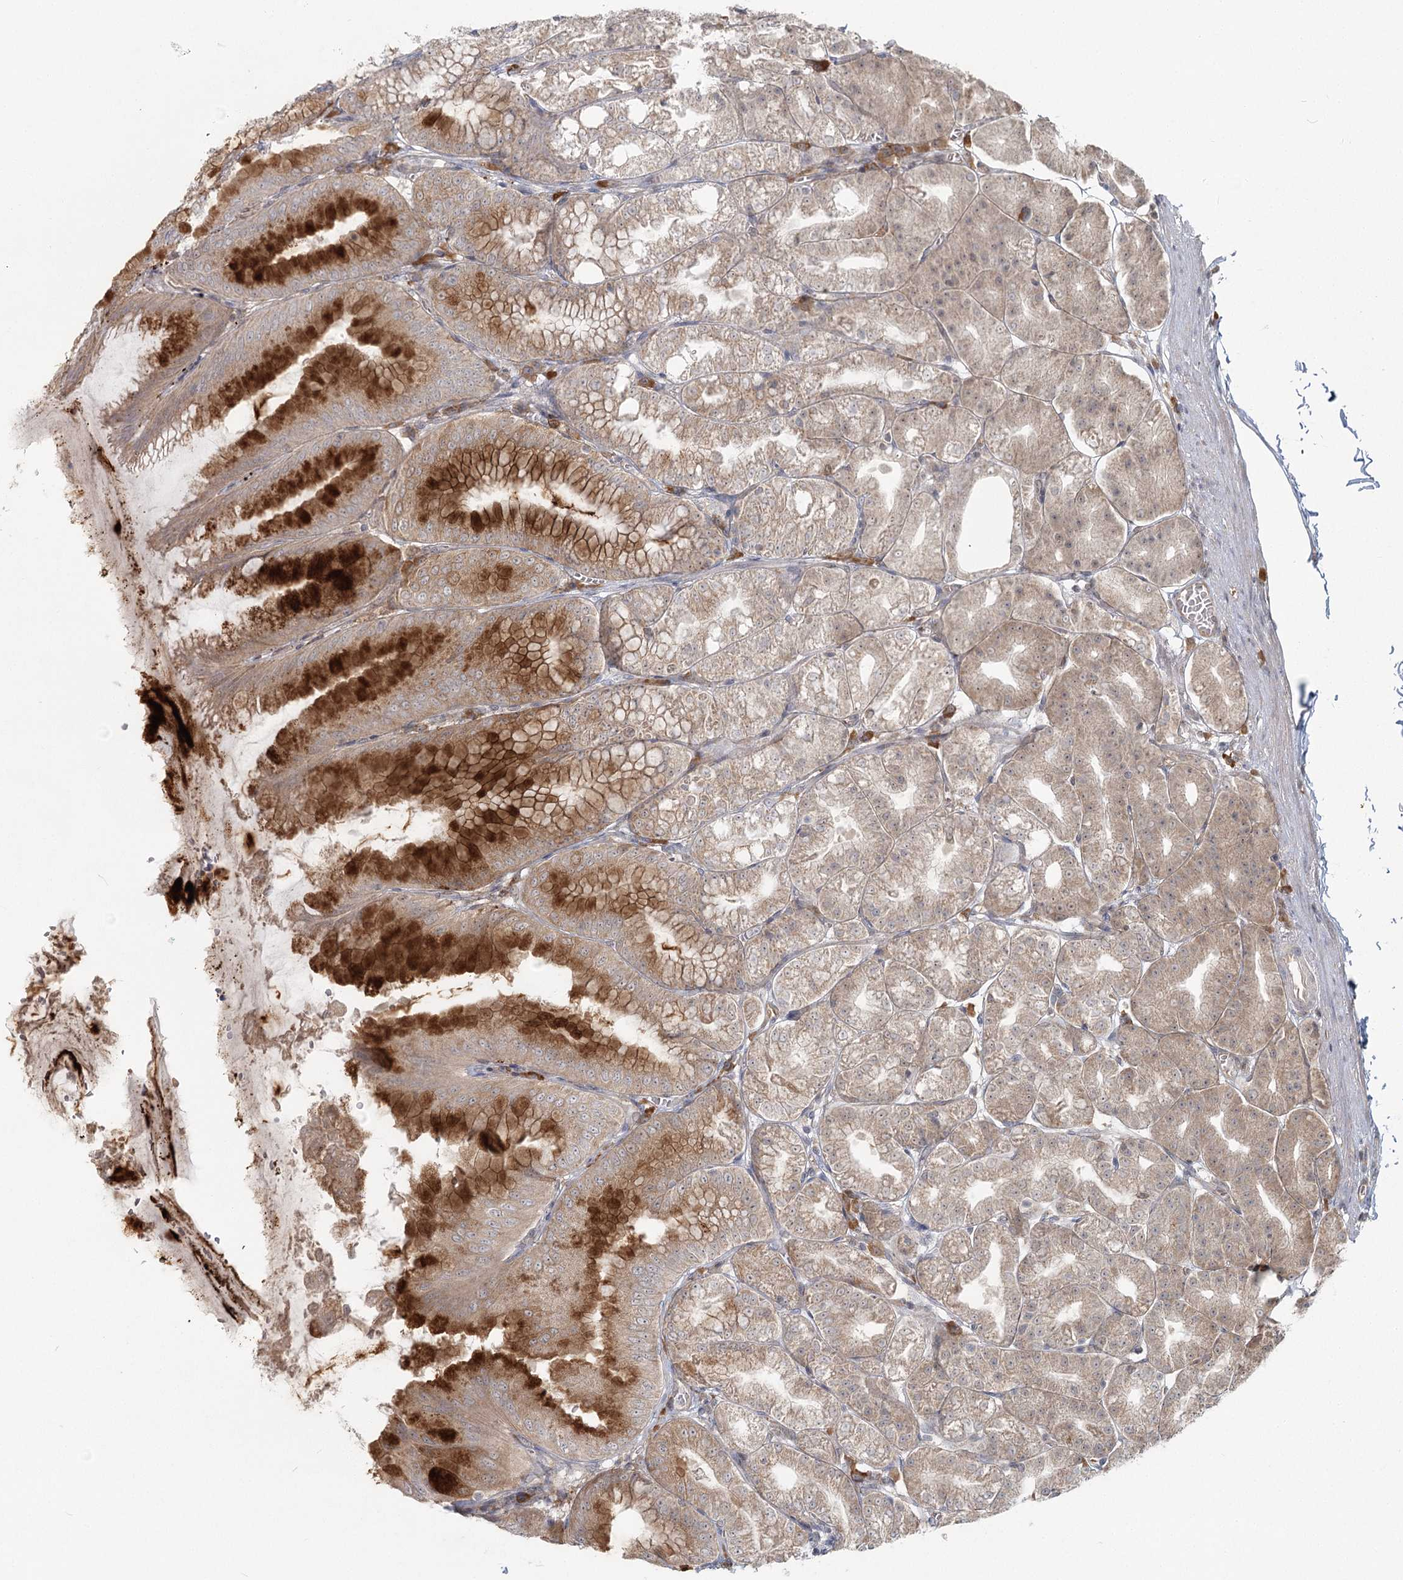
{"staining": {"intensity": "strong", "quantity": "25%-75%", "location": "cytoplasmic/membranous"}, "tissue": "stomach", "cell_type": "Glandular cells", "image_type": "normal", "snomed": [{"axis": "morphology", "description": "Normal tissue, NOS"}, {"axis": "topography", "description": "Stomach, lower"}], "caption": "The micrograph exhibits a brown stain indicating the presence of a protein in the cytoplasmic/membranous of glandular cells in stomach.", "gene": "THNSL1", "patient": {"sex": "male", "age": 71}}